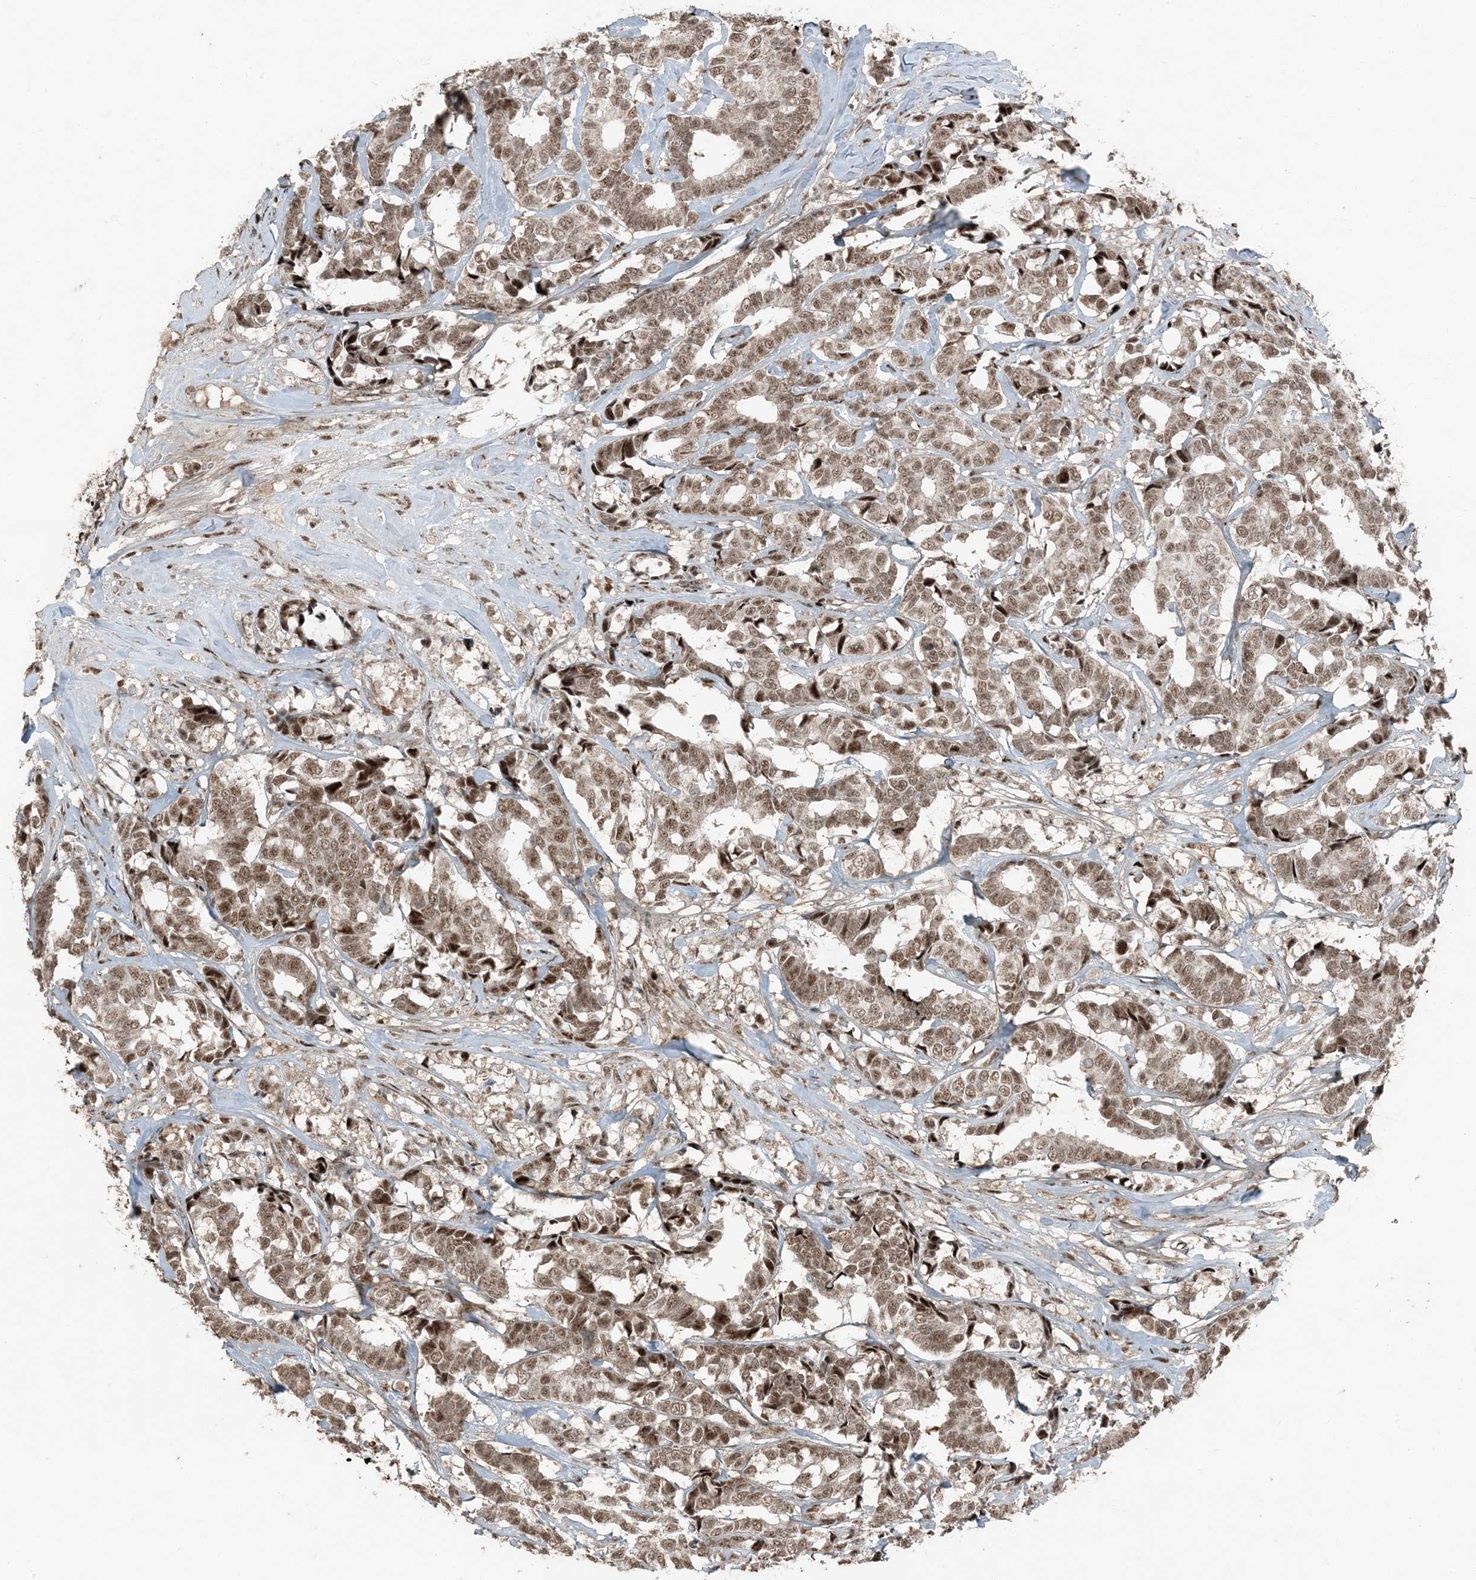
{"staining": {"intensity": "moderate", "quantity": ">75%", "location": "nuclear"}, "tissue": "breast cancer", "cell_type": "Tumor cells", "image_type": "cancer", "snomed": [{"axis": "morphology", "description": "Duct carcinoma"}, {"axis": "topography", "description": "Breast"}], "caption": "Human breast cancer stained with a brown dye displays moderate nuclear positive staining in approximately >75% of tumor cells.", "gene": "TADA2B", "patient": {"sex": "female", "age": 87}}